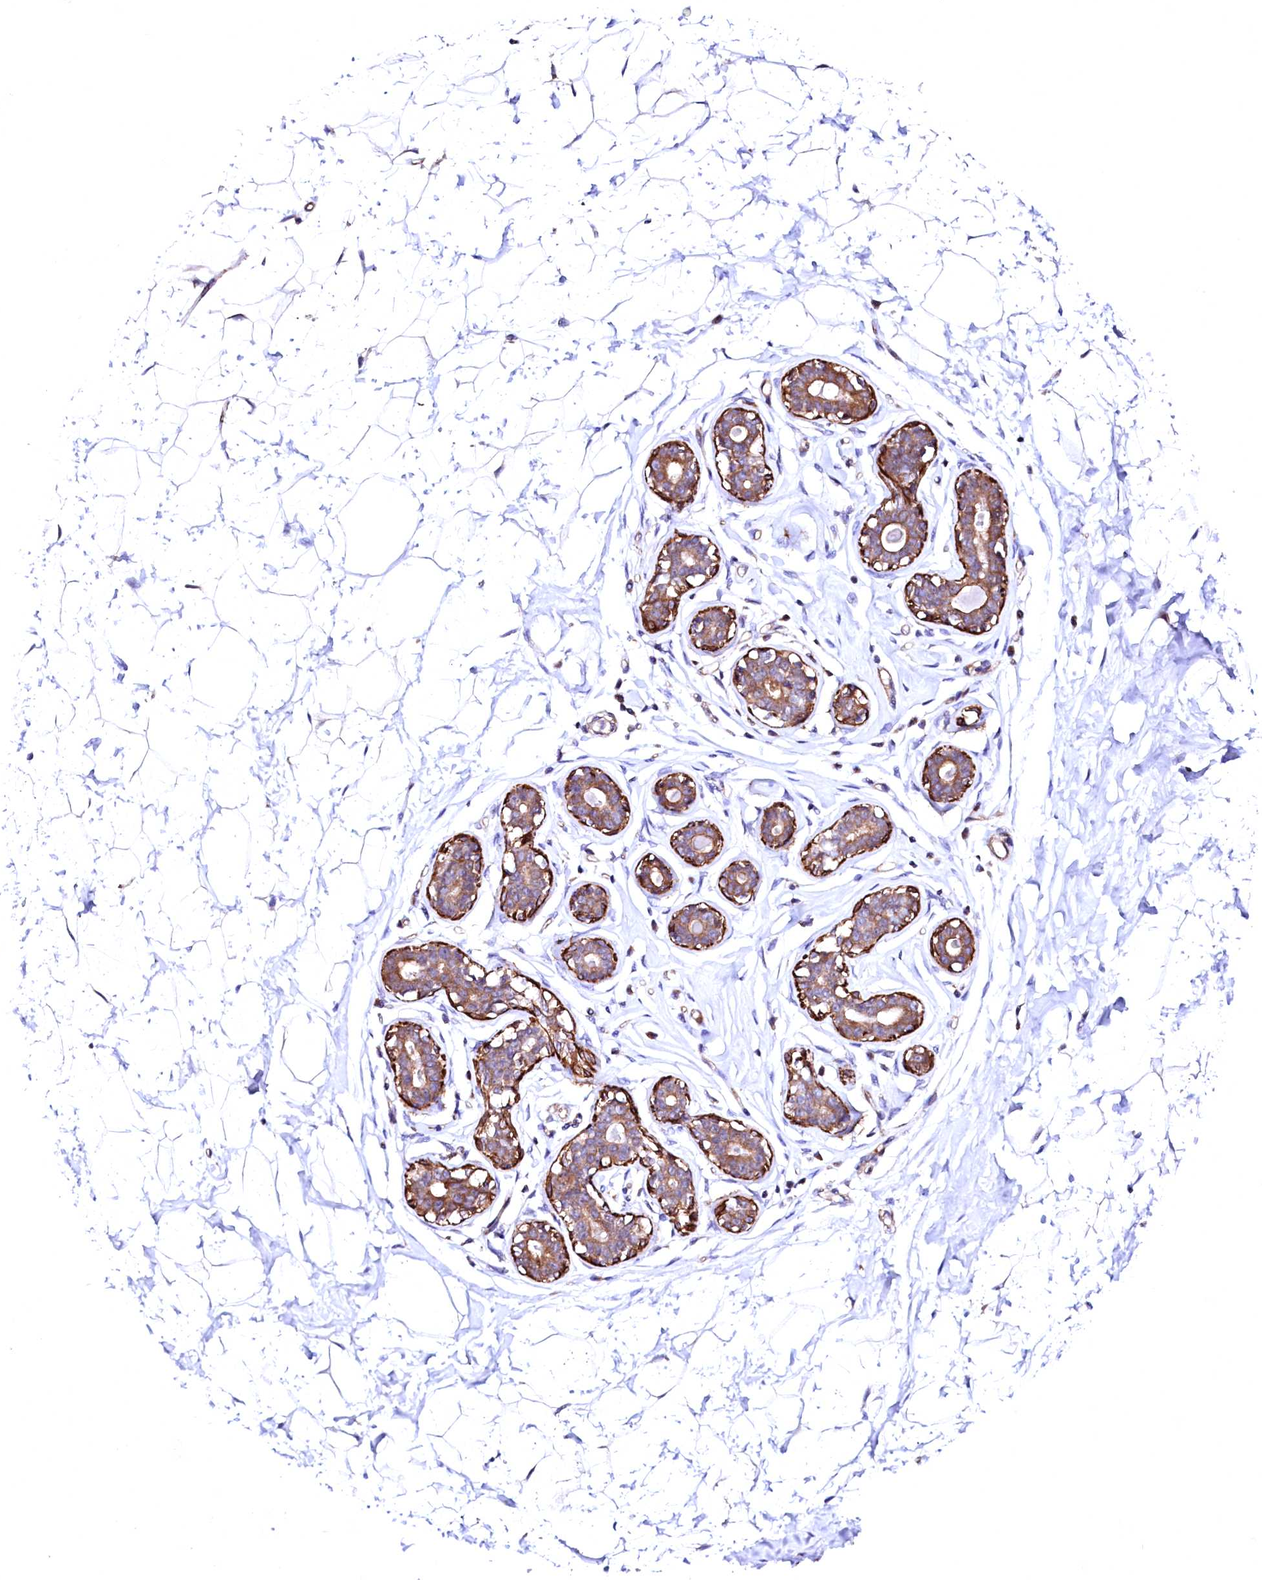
{"staining": {"intensity": "negative", "quantity": "none", "location": "none"}, "tissue": "breast", "cell_type": "Adipocytes", "image_type": "normal", "snomed": [{"axis": "morphology", "description": "Normal tissue, NOS"}, {"axis": "morphology", "description": "Adenoma, NOS"}, {"axis": "topography", "description": "Breast"}], "caption": "Breast stained for a protein using IHC demonstrates no staining adipocytes.", "gene": "GPR176", "patient": {"sex": "female", "age": 23}}